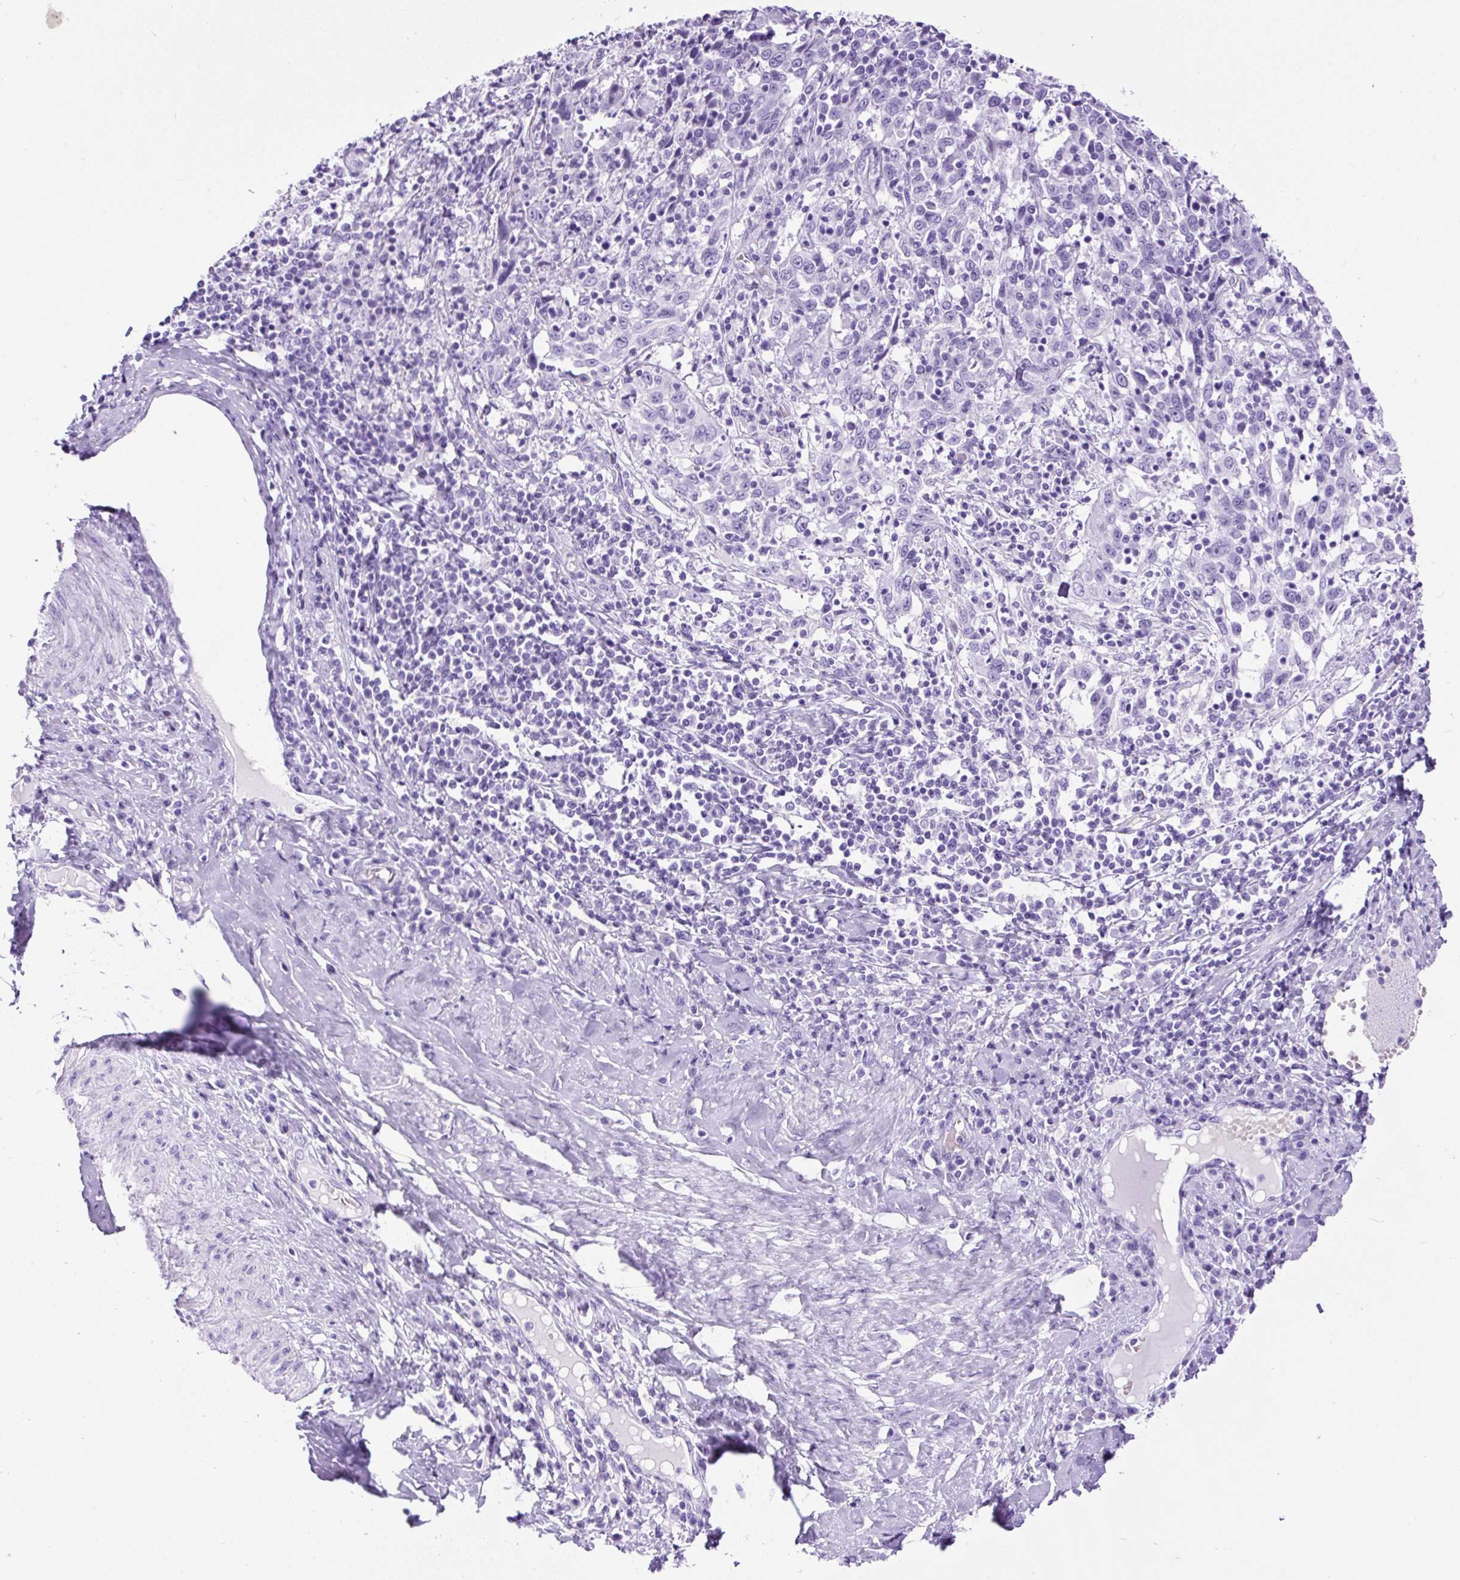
{"staining": {"intensity": "negative", "quantity": "none", "location": "none"}, "tissue": "cervical cancer", "cell_type": "Tumor cells", "image_type": "cancer", "snomed": [{"axis": "morphology", "description": "Squamous cell carcinoma, NOS"}, {"axis": "topography", "description": "Cervix"}], "caption": "Tumor cells show no significant expression in cervical cancer.", "gene": "CEL", "patient": {"sex": "female", "age": 46}}